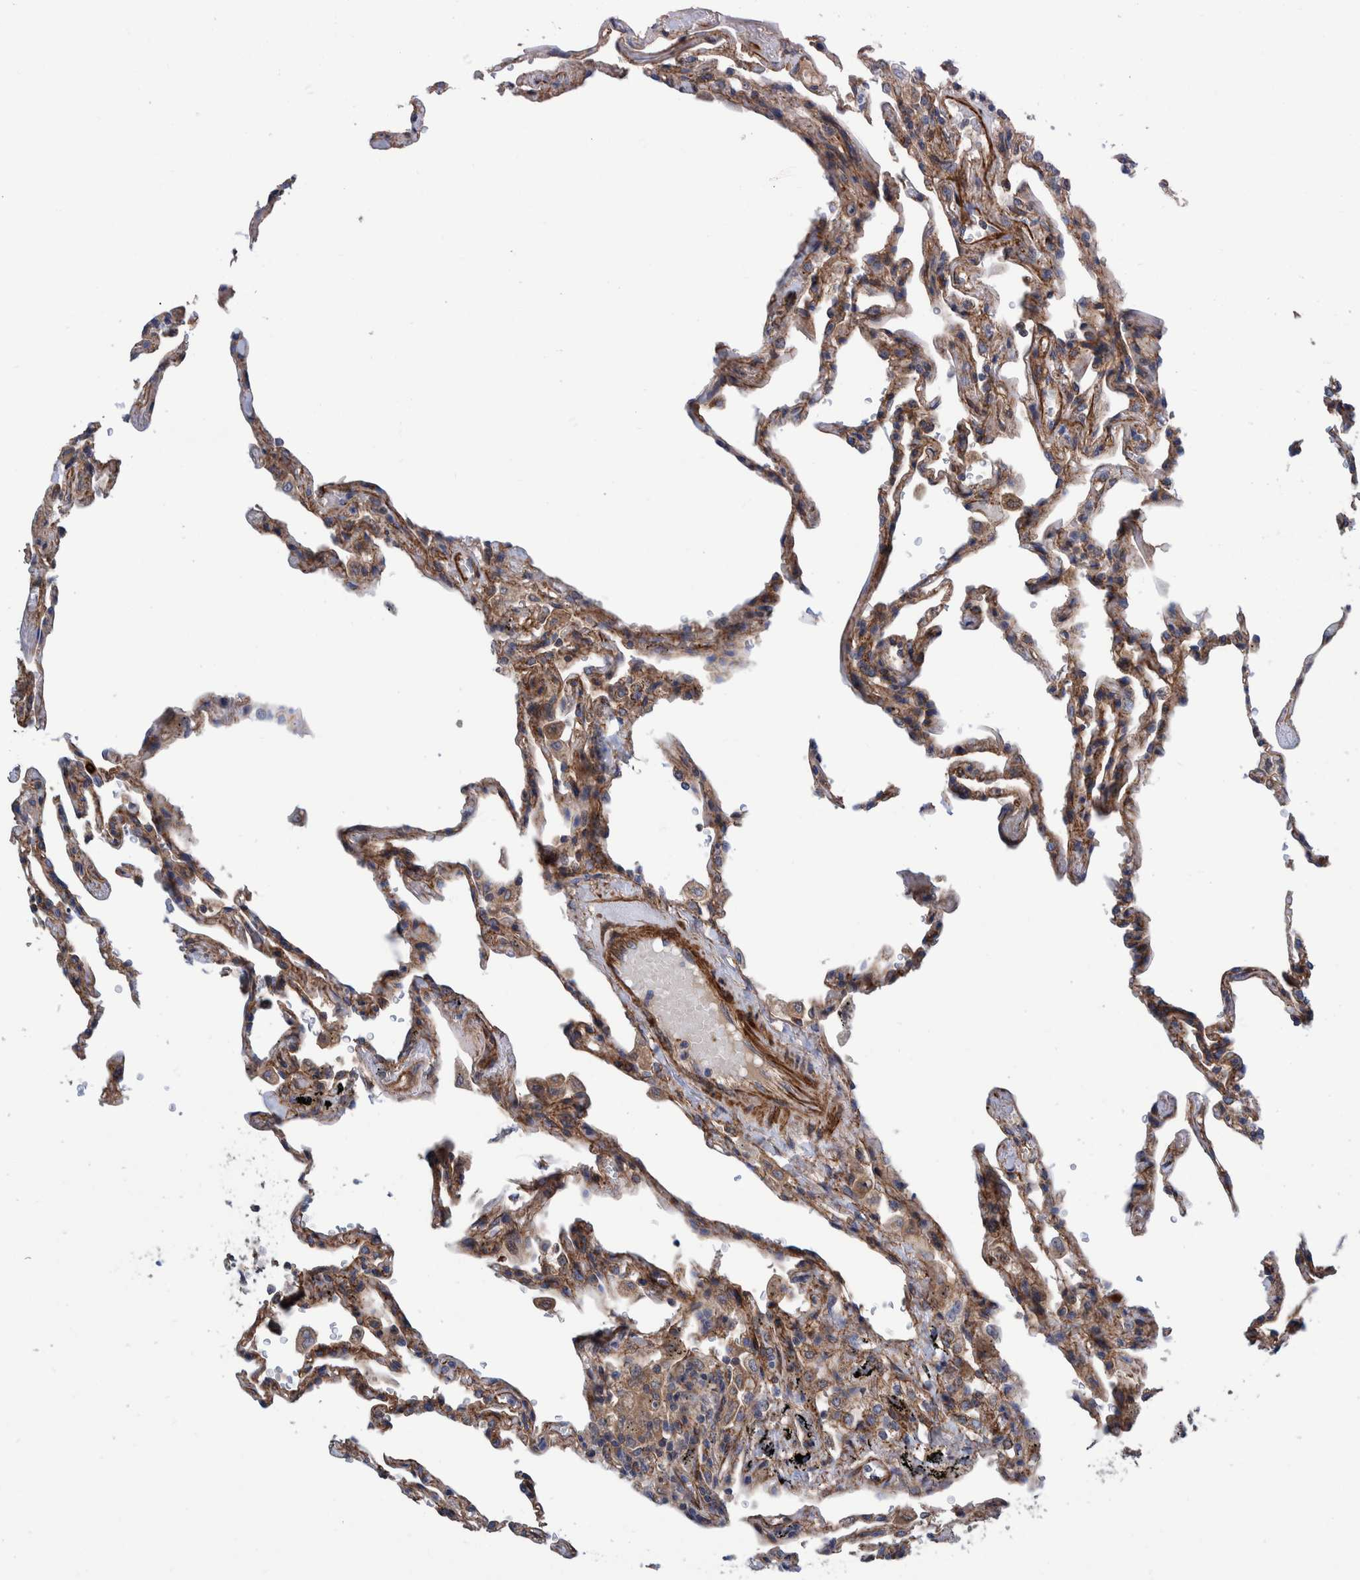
{"staining": {"intensity": "moderate", "quantity": ">75%", "location": "cytoplasmic/membranous"}, "tissue": "lung", "cell_type": "Alveolar cells", "image_type": "normal", "snomed": [{"axis": "morphology", "description": "Normal tissue, NOS"}, {"axis": "topography", "description": "Lung"}], "caption": "Approximately >75% of alveolar cells in unremarkable human lung display moderate cytoplasmic/membranous protein expression as visualized by brown immunohistochemical staining.", "gene": "ENSG00000262660", "patient": {"sex": "male", "age": 59}}